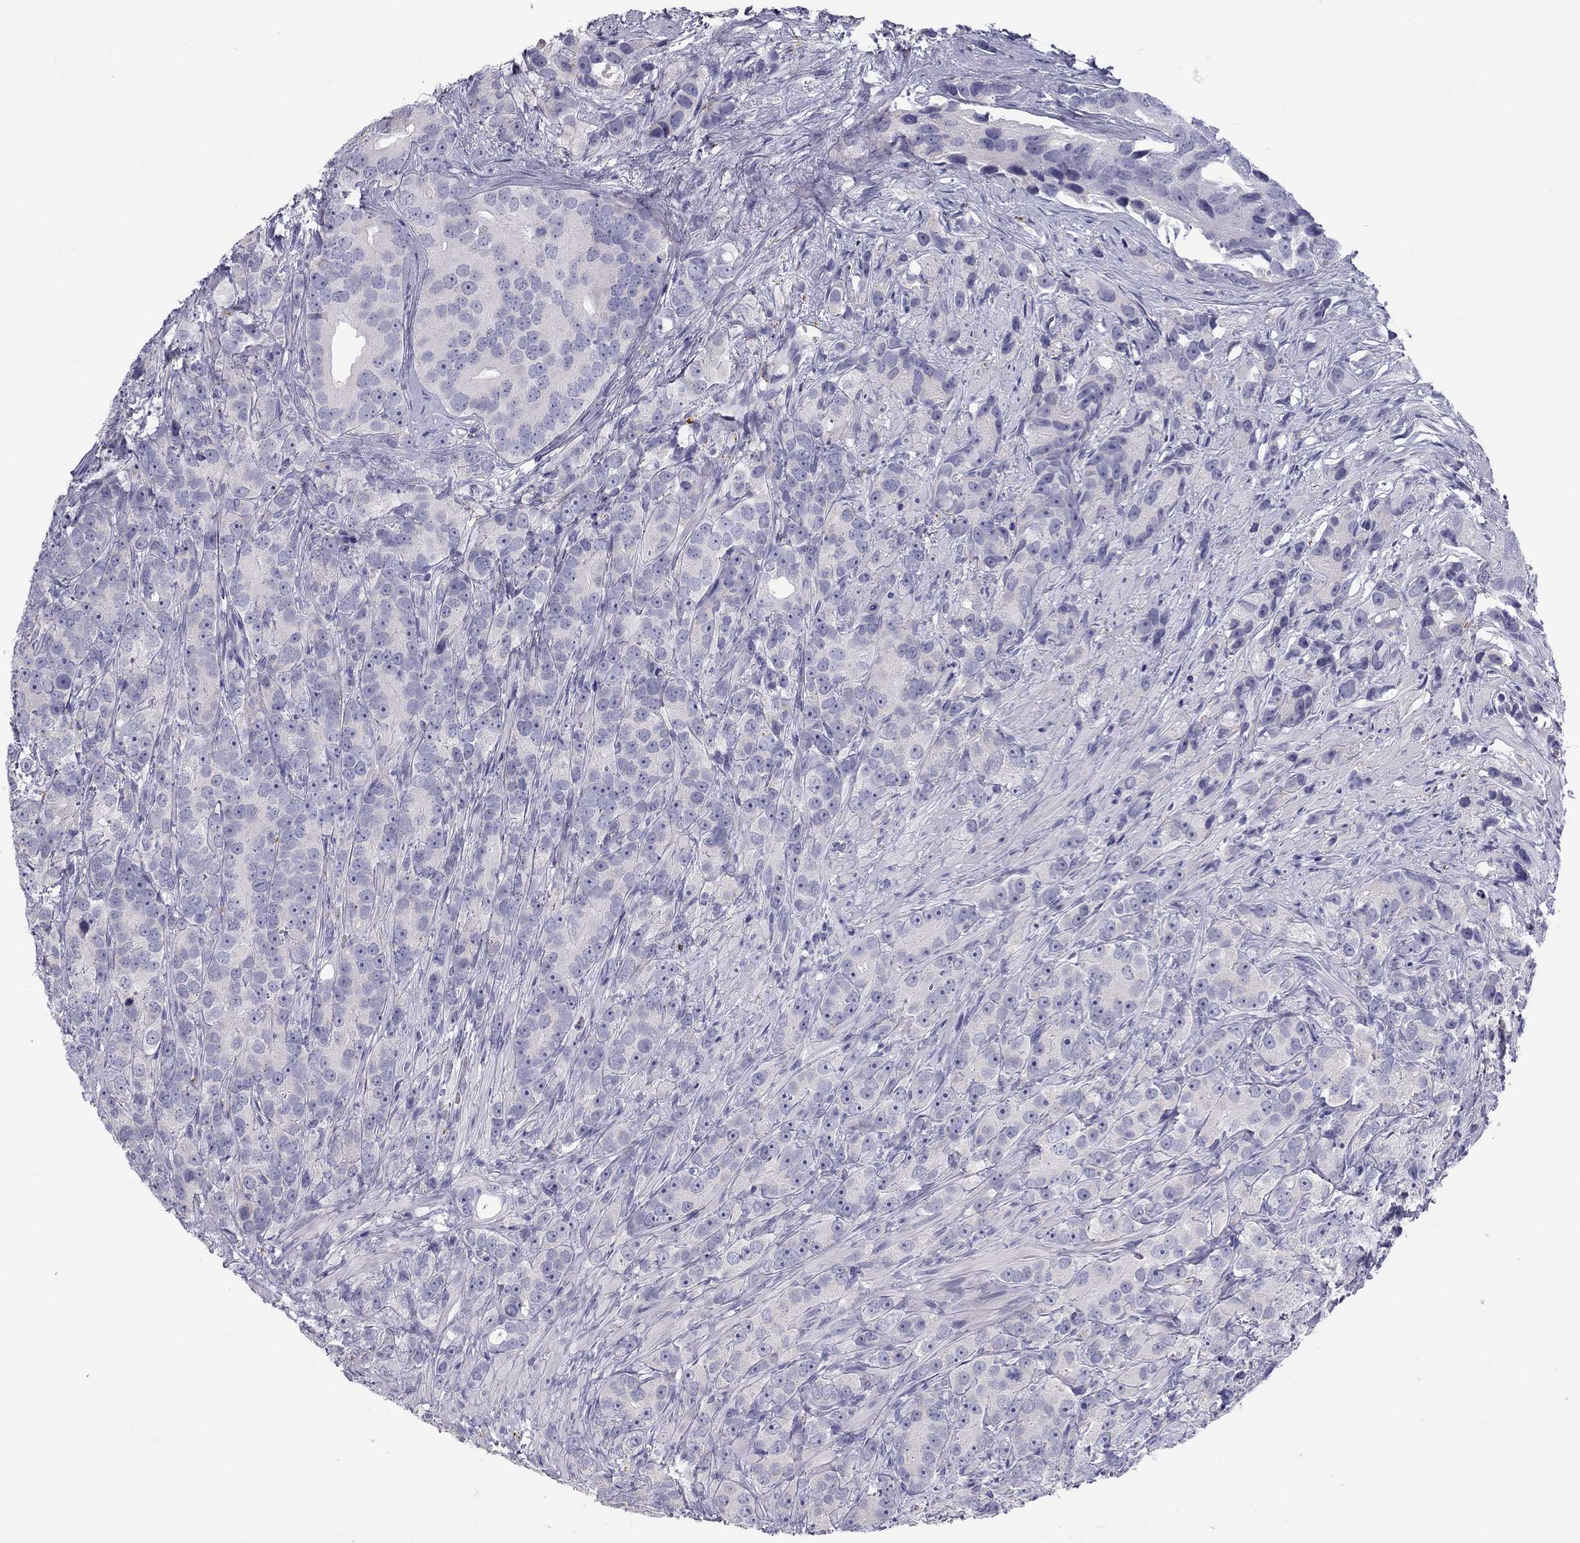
{"staining": {"intensity": "moderate", "quantity": "25%-75%", "location": "cytoplasmic/membranous"}, "tissue": "prostate cancer", "cell_type": "Tumor cells", "image_type": "cancer", "snomed": [{"axis": "morphology", "description": "Adenocarcinoma, High grade"}, {"axis": "topography", "description": "Prostate"}], "caption": "Immunohistochemical staining of human prostate high-grade adenocarcinoma exhibits moderate cytoplasmic/membranous protein staining in approximately 25%-75% of tumor cells.", "gene": "CLPSL2", "patient": {"sex": "male", "age": 90}}